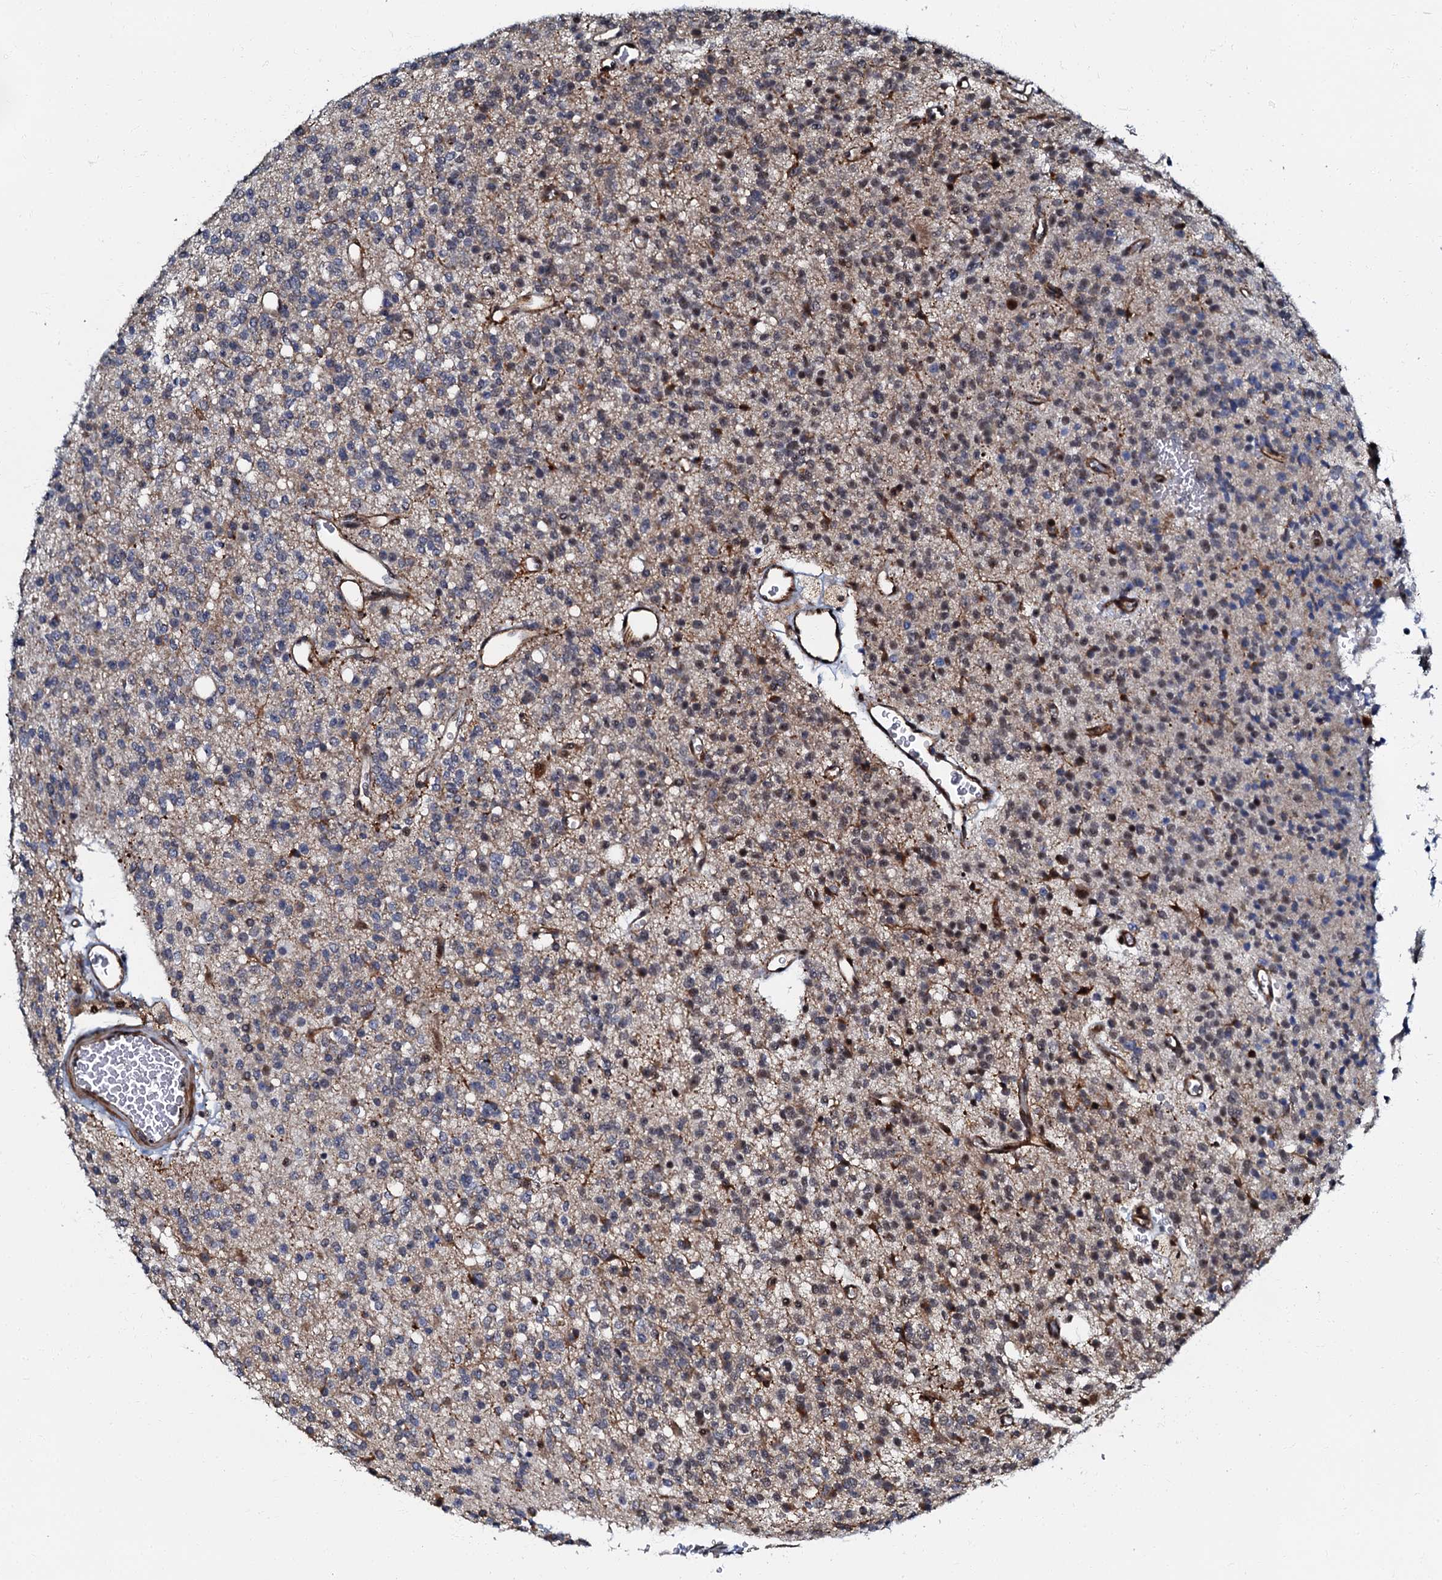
{"staining": {"intensity": "moderate", "quantity": "<25%", "location": "cytoplasmic/membranous"}, "tissue": "glioma", "cell_type": "Tumor cells", "image_type": "cancer", "snomed": [{"axis": "morphology", "description": "Glioma, malignant, High grade"}, {"axis": "topography", "description": "Brain"}], "caption": "There is low levels of moderate cytoplasmic/membranous positivity in tumor cells of glioma, as demonstrated by immunohistochemical staining (brown color).", "gene": "OLAH", "patient": {"sex": "male", "age": 34}}